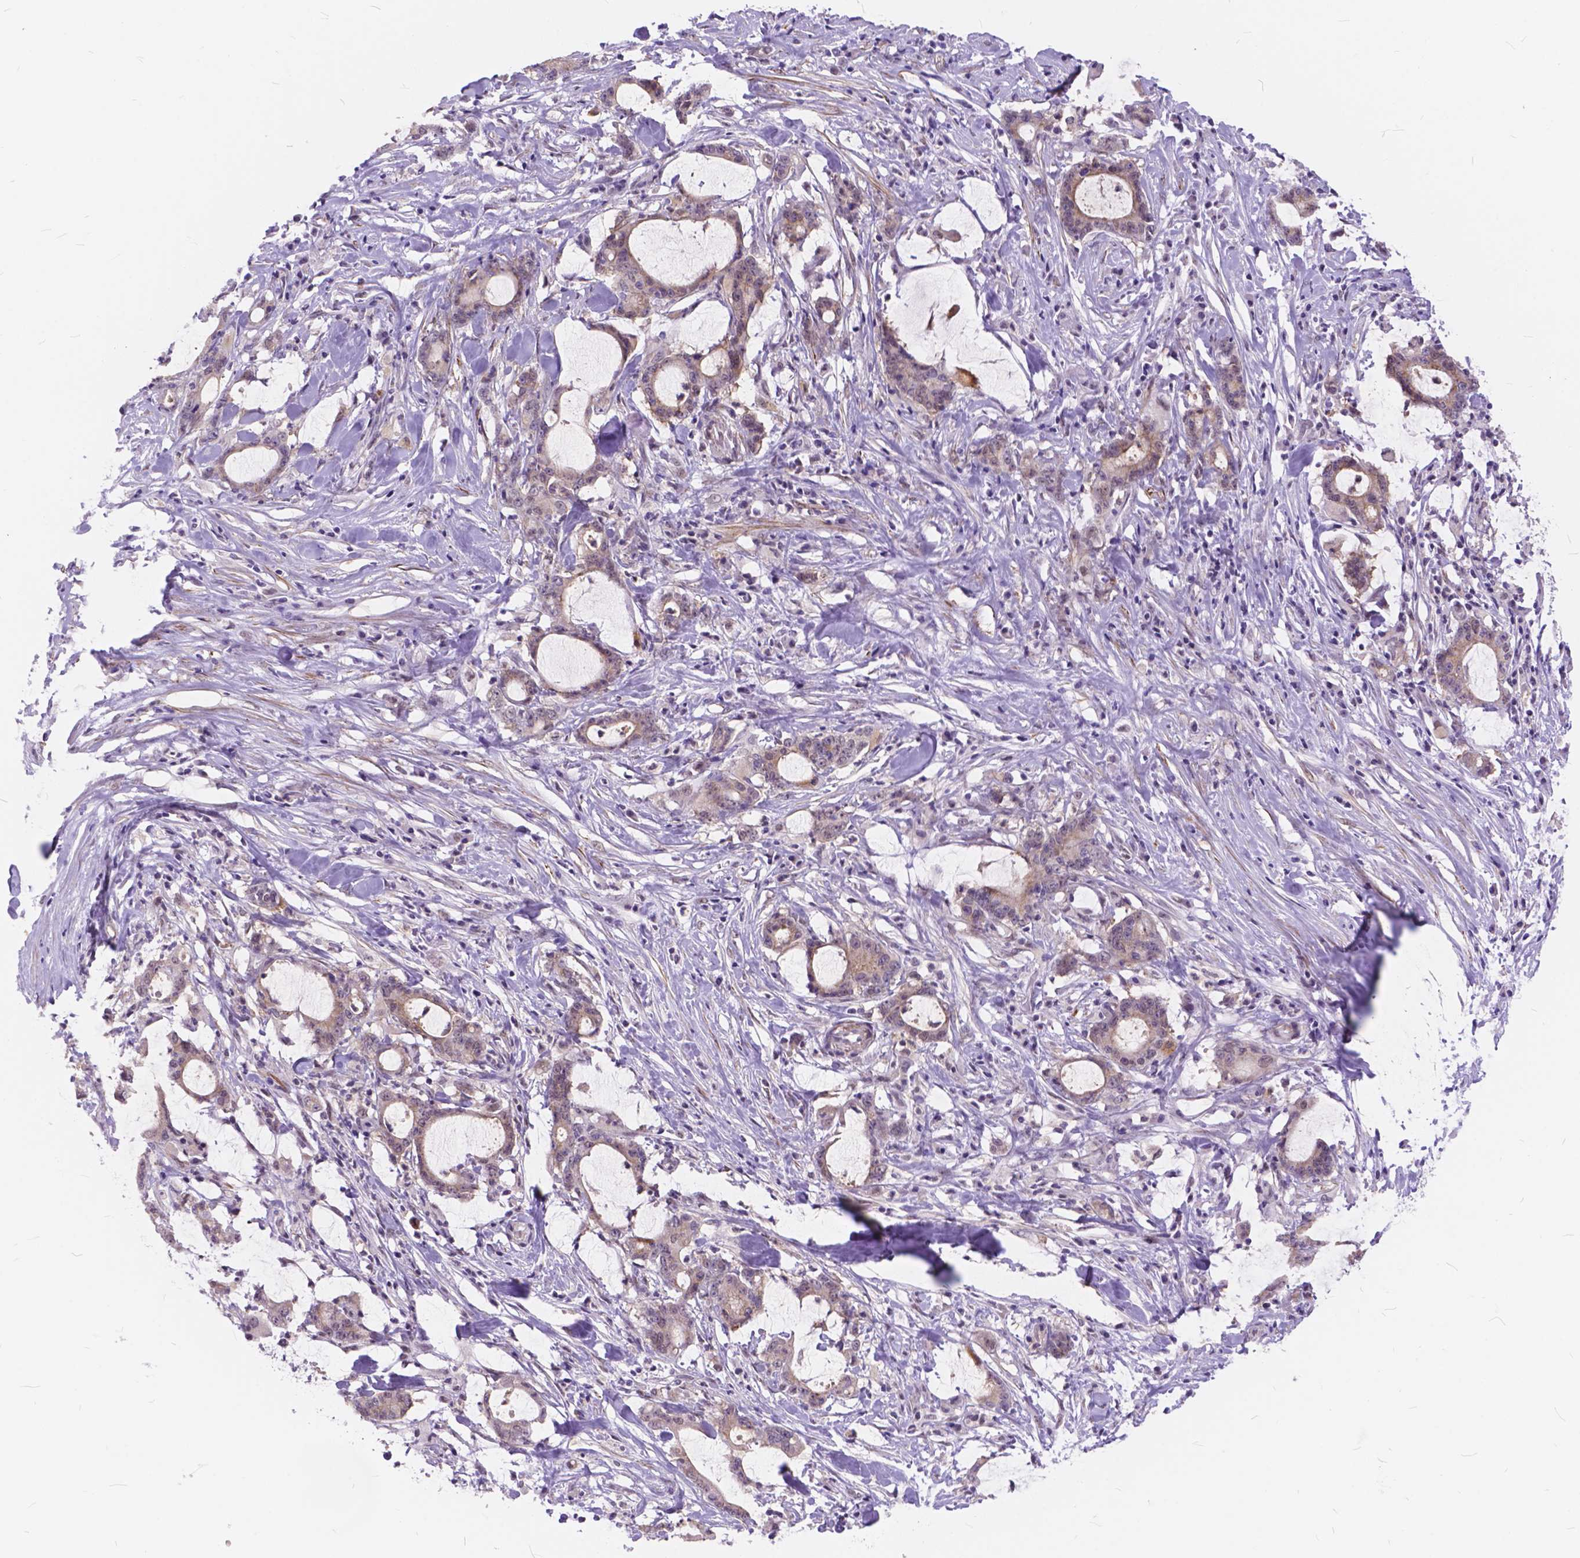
{"staining": {"intensity": "weak", "quantity": ">75%", "location": "cytoplasmic/membranous"}, "tissue": "stomach cancer", "cell_type": "Tumor cells", "image_type": "cancer", "snomed": [{"axis": "morphology", "description": "Adenocarcinoma, NOS"}, {"axis": "topography", "description": "Stomach, upper"}], "caption": "Protein positivity by immunohistochemistry (IHC) shows weak cytoplasmic/membranous staining in about >75% of tumor cells in stomach cancer.", "gene": "MAN2C1", "patient": {"sex": "male", "age": 68}}